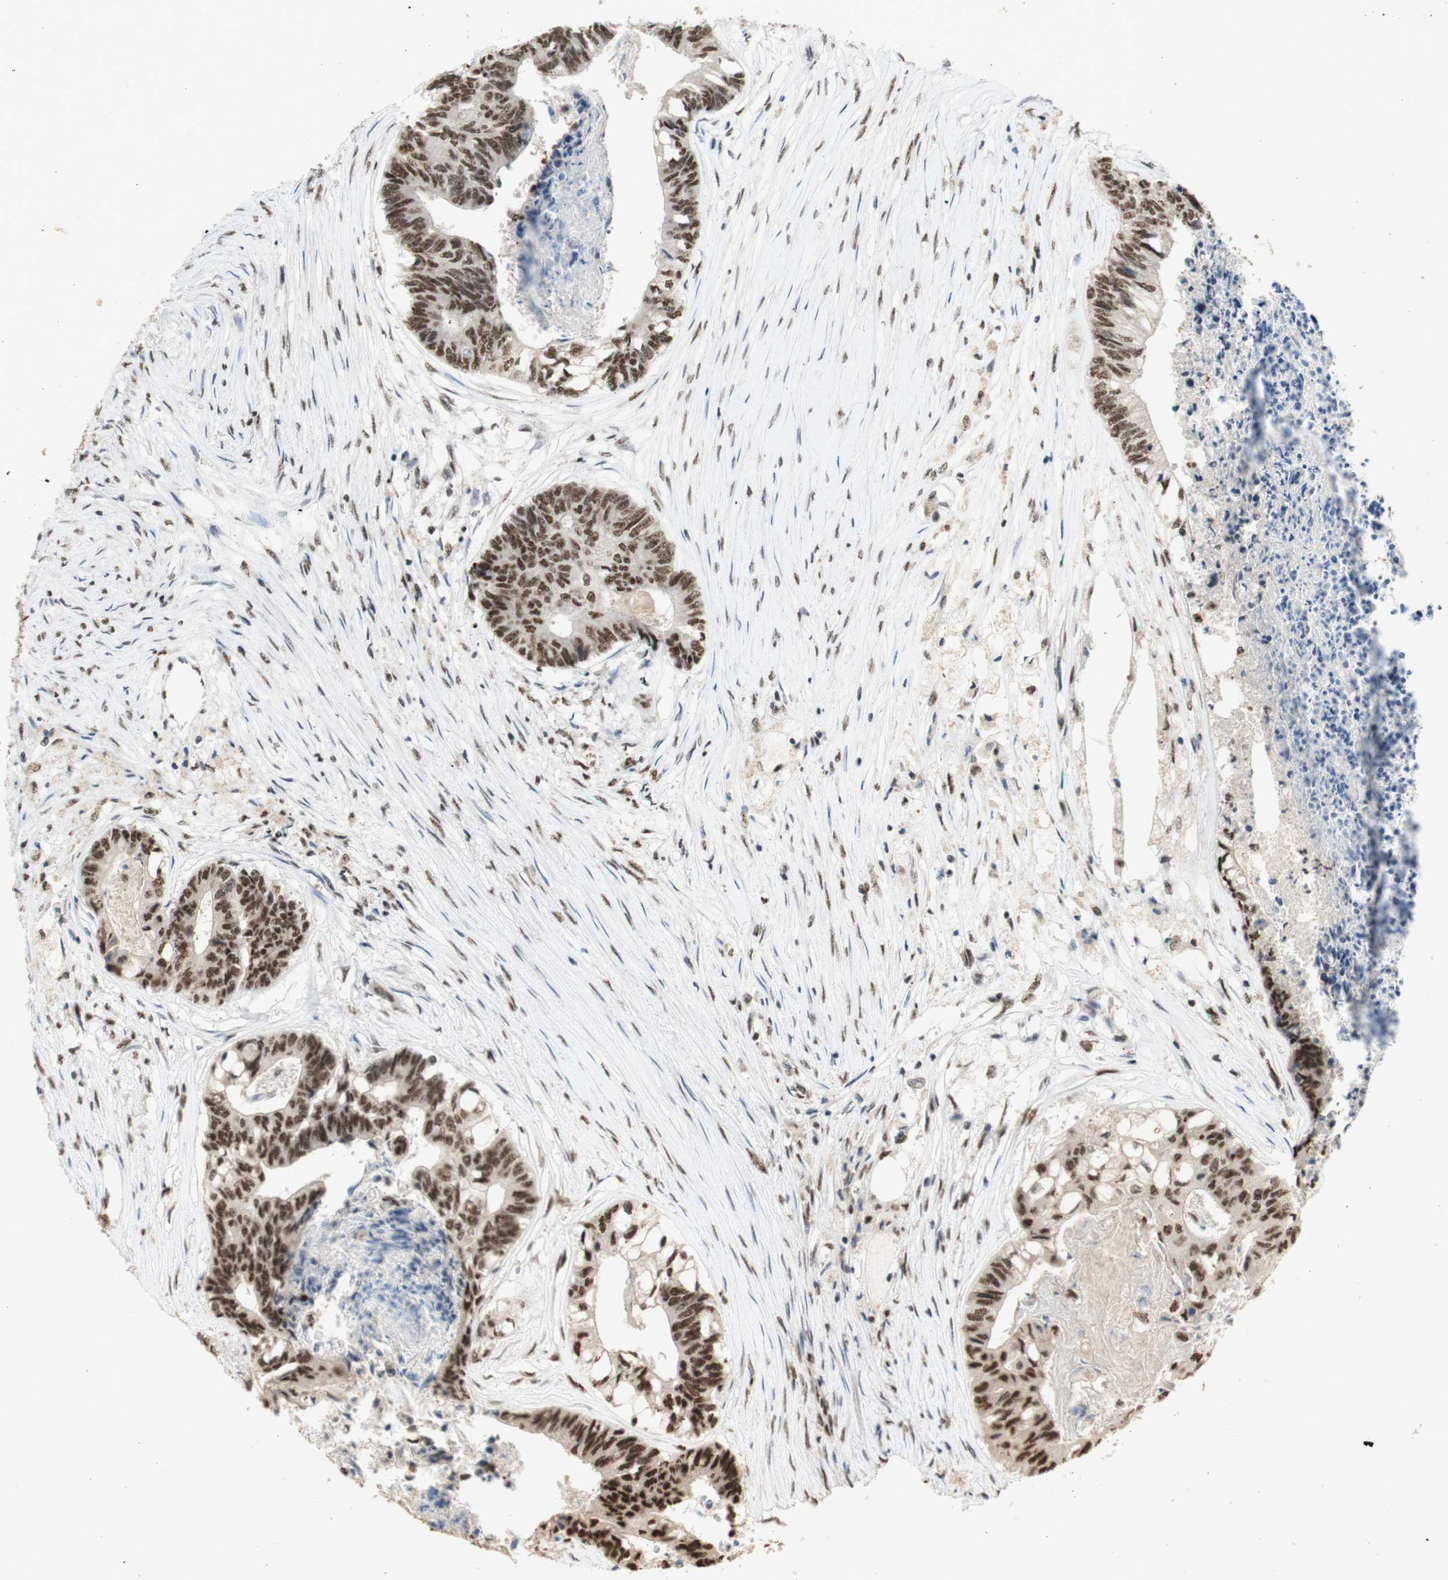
{"staining": {"intensity": "moderate", "quantity": ">75%", "location": "nuclear"}, "tissue": "colorectal cancer", "cell_type": "Tumor cells", "image_type": "cancer", "snomed": [{"axis": "morphology", "description": "Adenocarcinoma, NOS"}, {"axis": "topography", "description": "Rectum"}], "caption": "Colorectal adenocarcinoma was stained to show a protein in brown. There is medium levels of moderate nuclear expression in approximately >75% of tumor cells. (DAB (3,3'-diaminobenzidine) IHC, brown staining for protein, blue staining for nuclei).", "gene": "SNRPB", "patient": {"sex": "male", "age": 63}}